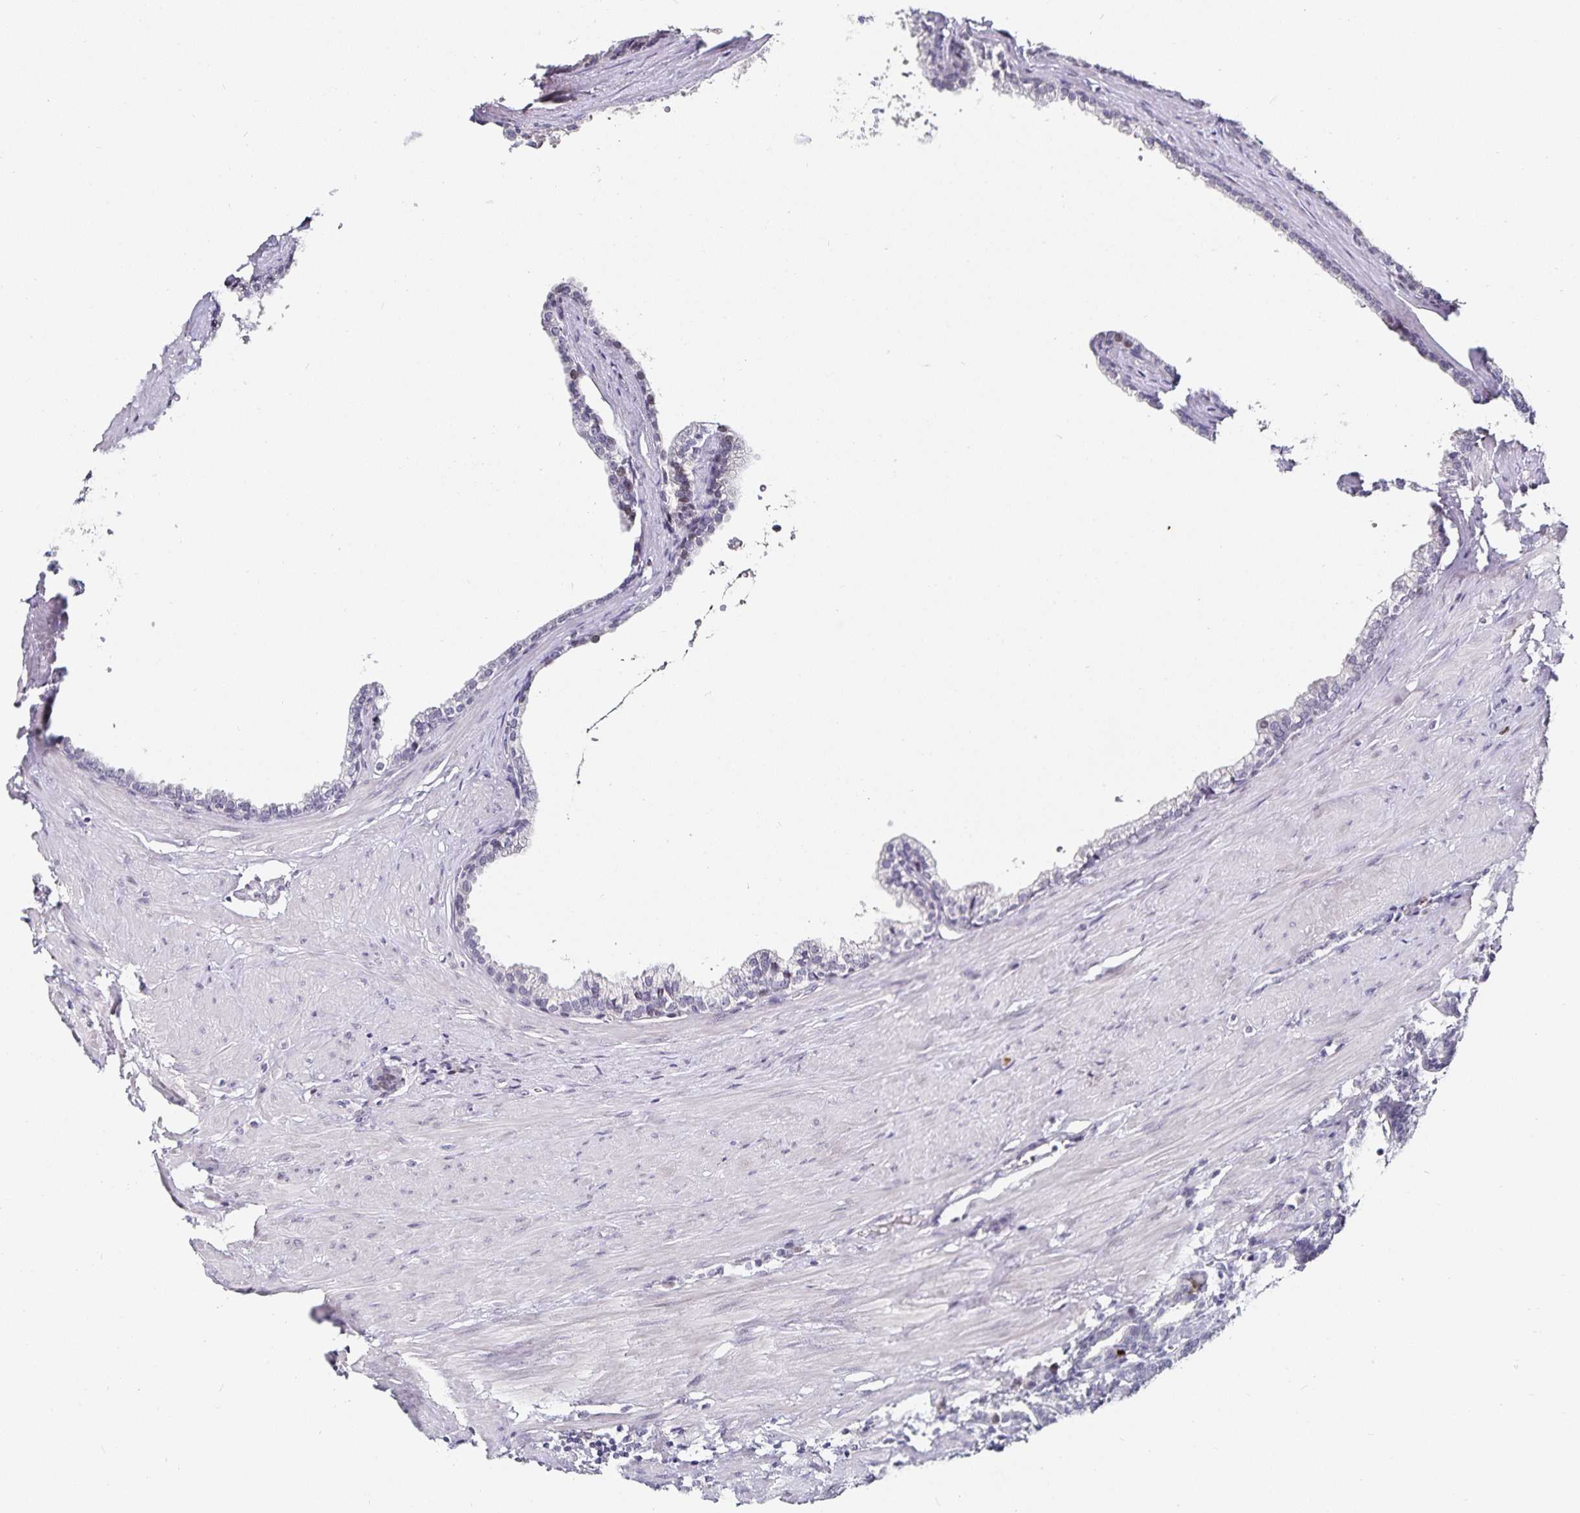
{"staining": {"intensity": "negative", "quantity": "none", "location": "none"}, "tissue": "prostate", "cell_type": "Glandular cells", "image_type": "normal", "snomed": [{"axis": "morphology", "description": "Normal tissue, NOS"}, {"axis": "topography", "description": "Prostate"}, {"axis": "topography", "description": "Peripheral nerve tissue"}], "caption": "The immunohistochemistry (IHC) image has no significant staining in glandular cells of prostate. The staining was performed using DAB to visualize the protein expression in brown, while the nuclei were stained in blue with hematoxylin (Magnification: 20x).", "gene": "ANLN", "patient": {"sex": "male", "age": 55}}